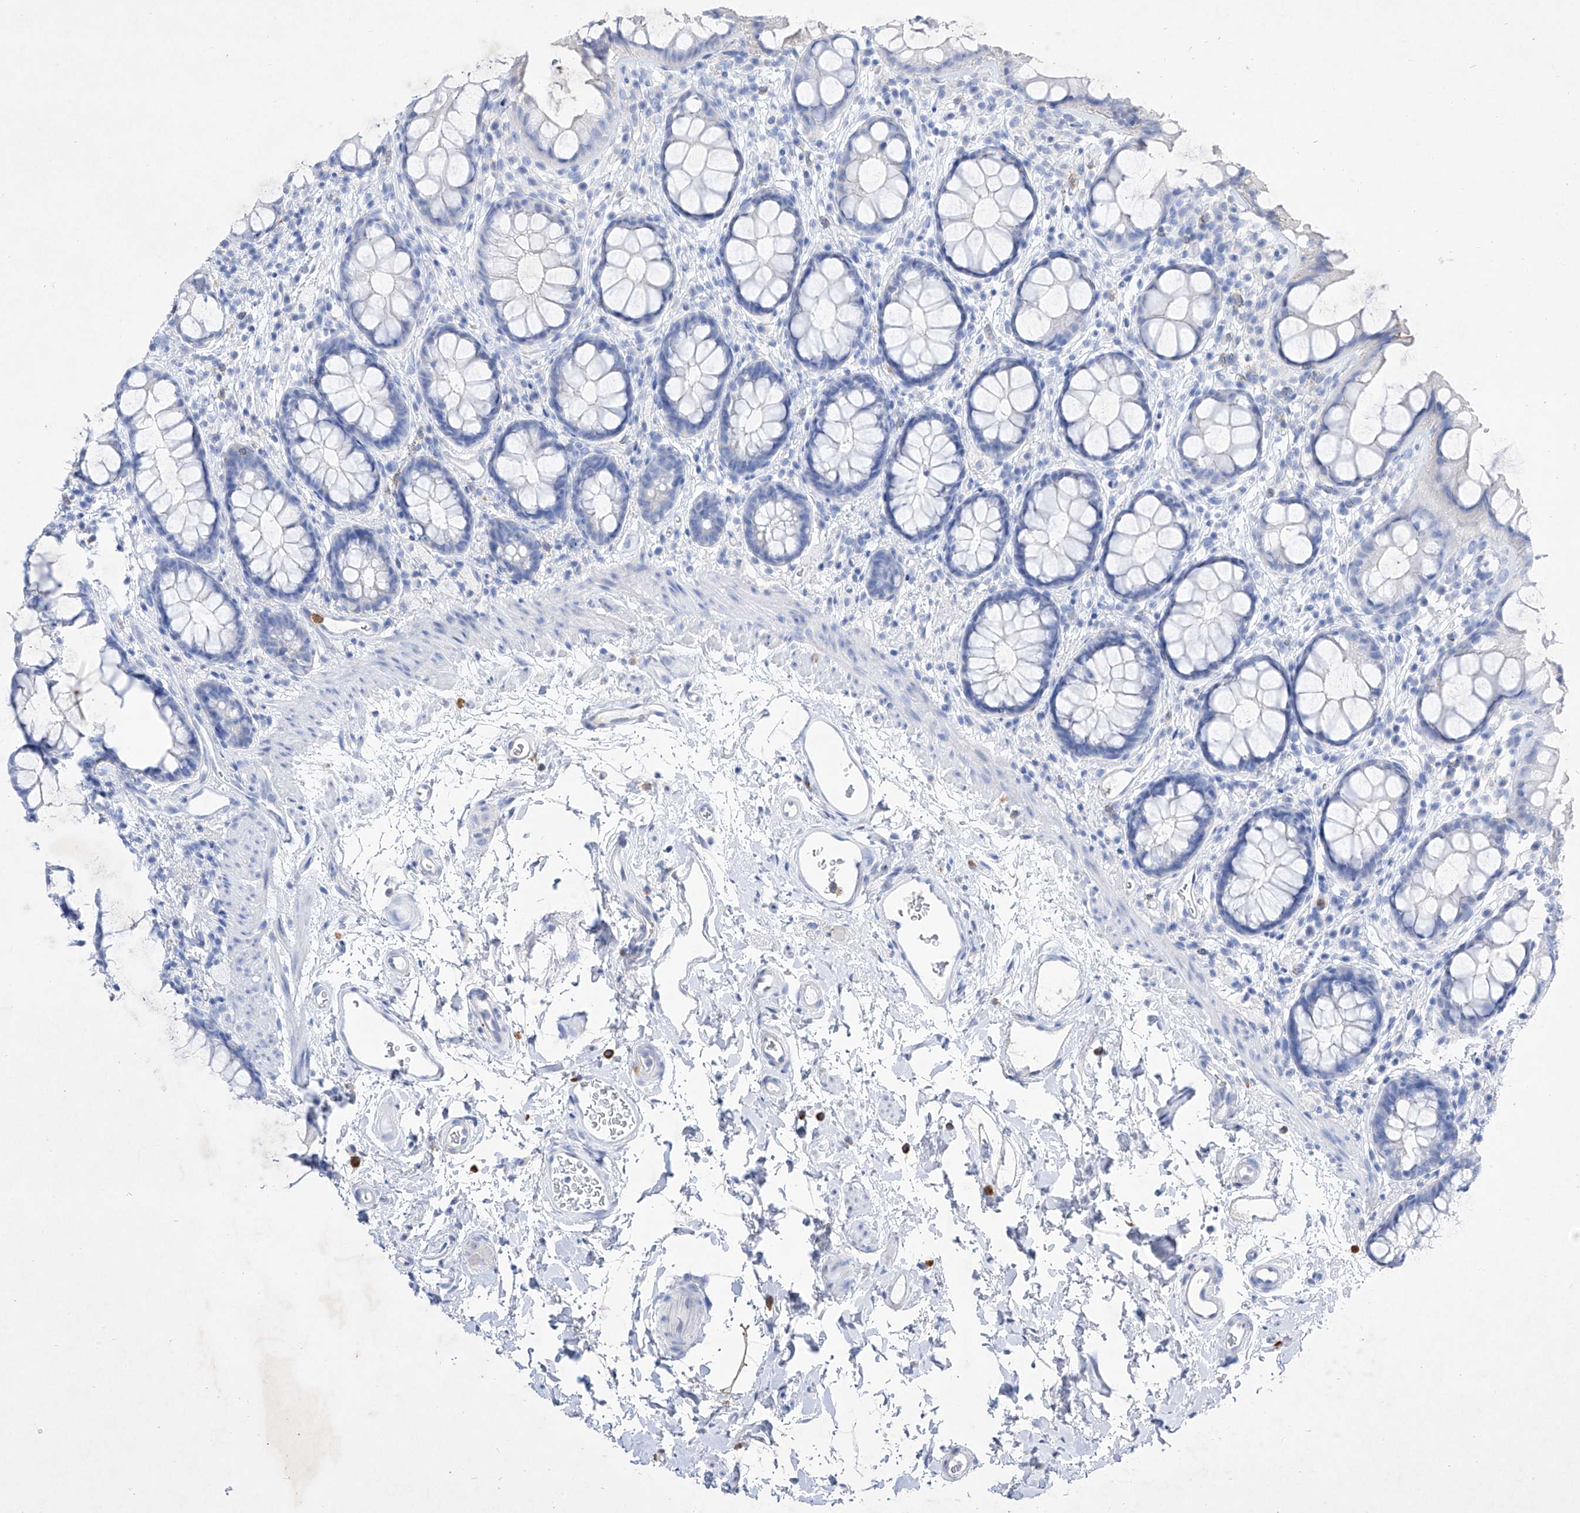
{"staining": {"intensity": "negative", "quantity": "none", "location": "none"}, "tissue": "rectum", "cell_type": "Glandular cells", "image_type": "normal", "snomed": [{"axis": "morphology", "description": "Normal tissue, NOS"}, {"axis": "topography", "description": "Rectum"}], "caption": "Photomicrograph shows no protein expression in glandular cells of normal rectum.", "gene": "TM7SF2", "patient": {"sex": "female", "age": 65}}